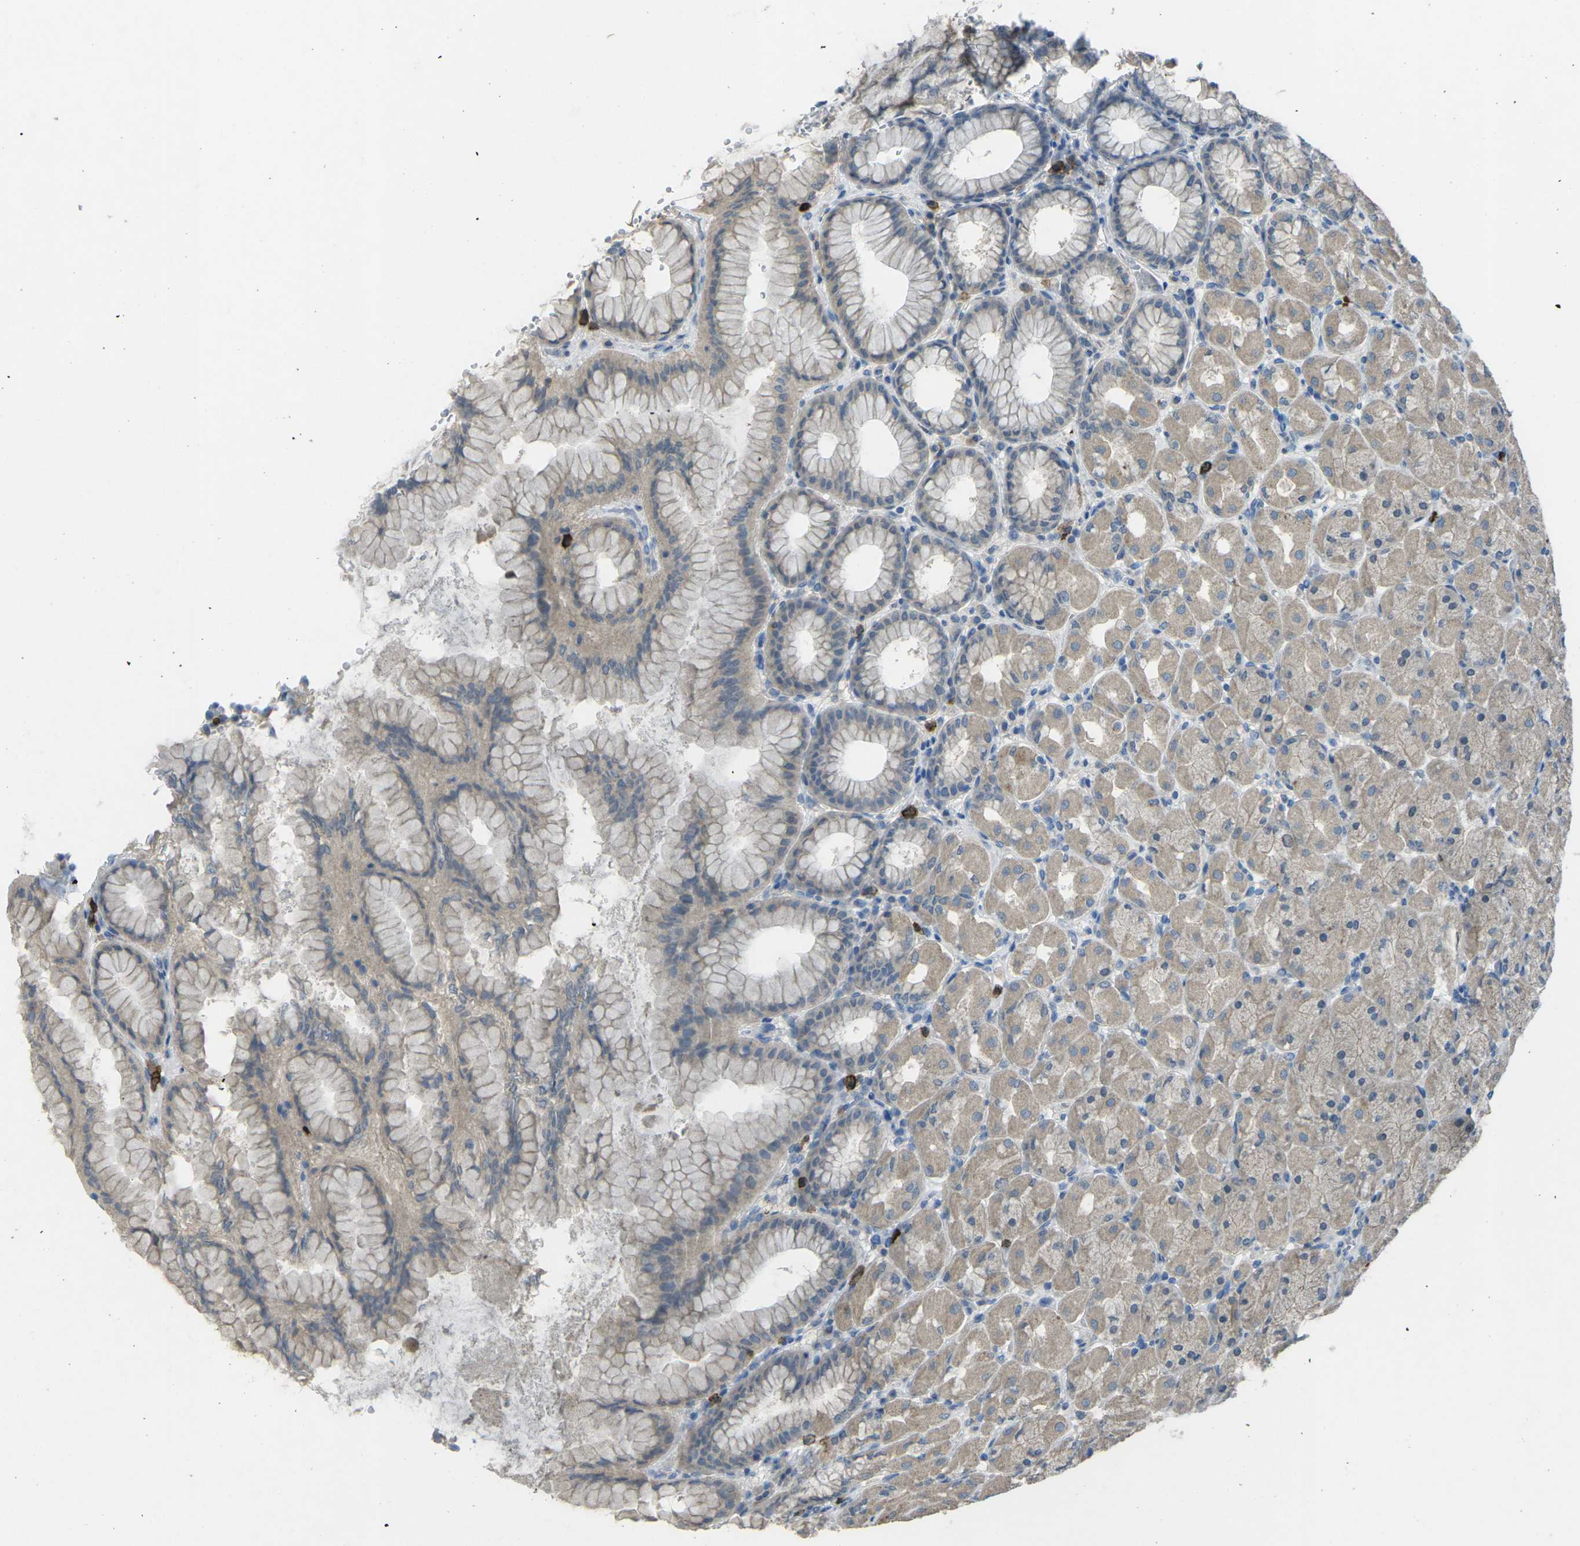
{"staining": {"intensity": "weak", "quantity": ">75%", "location": "cytoplasmic/membranous"}, "tissue": "stomach", "cell_type": "Glandular cells", "image_type": "normal", "snomed": [{"axis": "morphology", "description": "Normal tissue, NOS"}, {"axis": "topography", "description": "Stomach, upper"}], "caption": "There is low levels of weak cytoplasmic/membranous staining in glandular cells of unremarkable stomach, as demonstrated by immunohistochemical staining (brown color).", "gene": "CD19", "patient": {"sex": "female", "age": 56}}